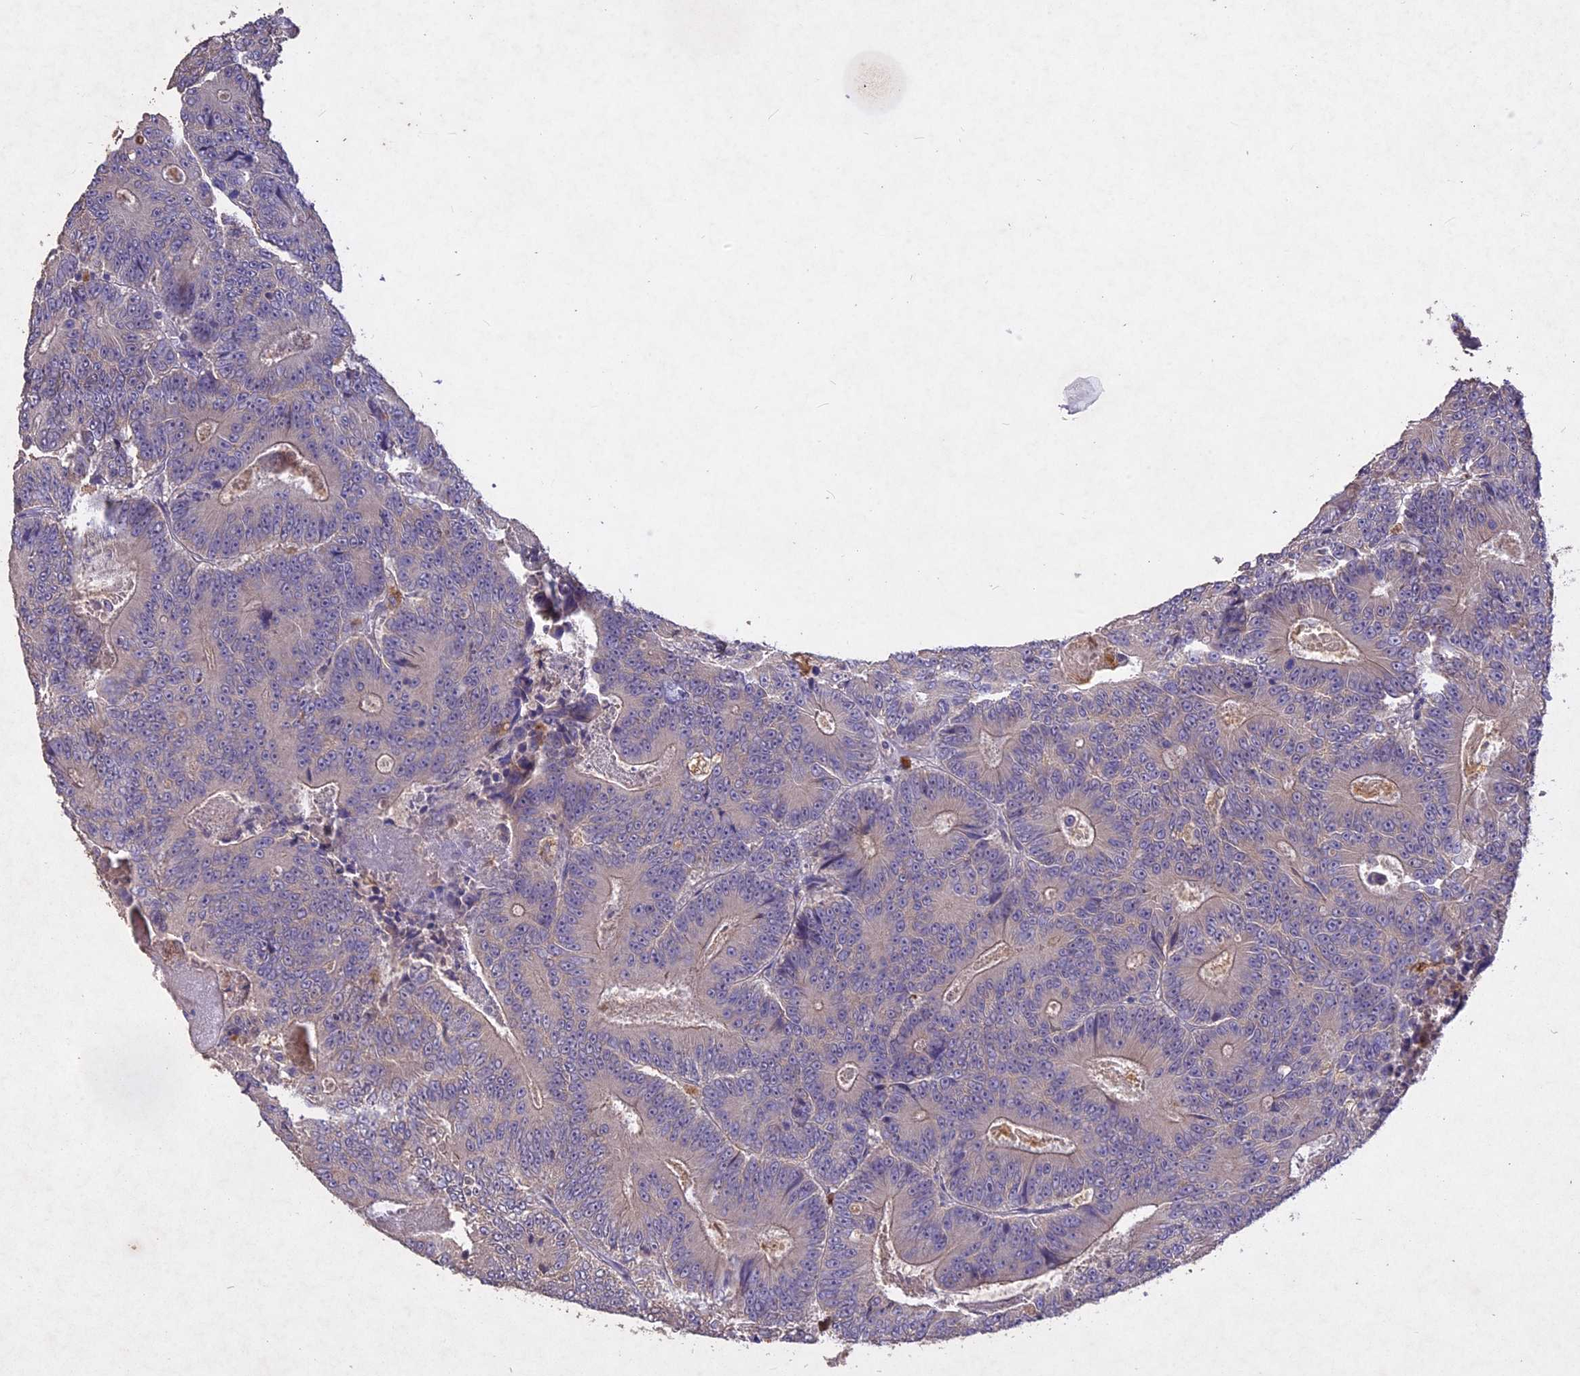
{"staining": {"intensity": "negative", "quantity": "none", "location": "none"}, "tissue": "colorectal cancer", "cell_type": "Tumor cells", "image_type": "cancer", "snomed": [{"axis": "morphology", "description": "Adenocarcinoma, NOS"}, {"axis": "topography", "description": "Colon"}], "caption": "A micrograph of human colorectal cancer (adenocarcinoma) is negative for staining in tumor cells.", "gene": "SLC26A4", "patient": {"sex": "male", "age": 83}}